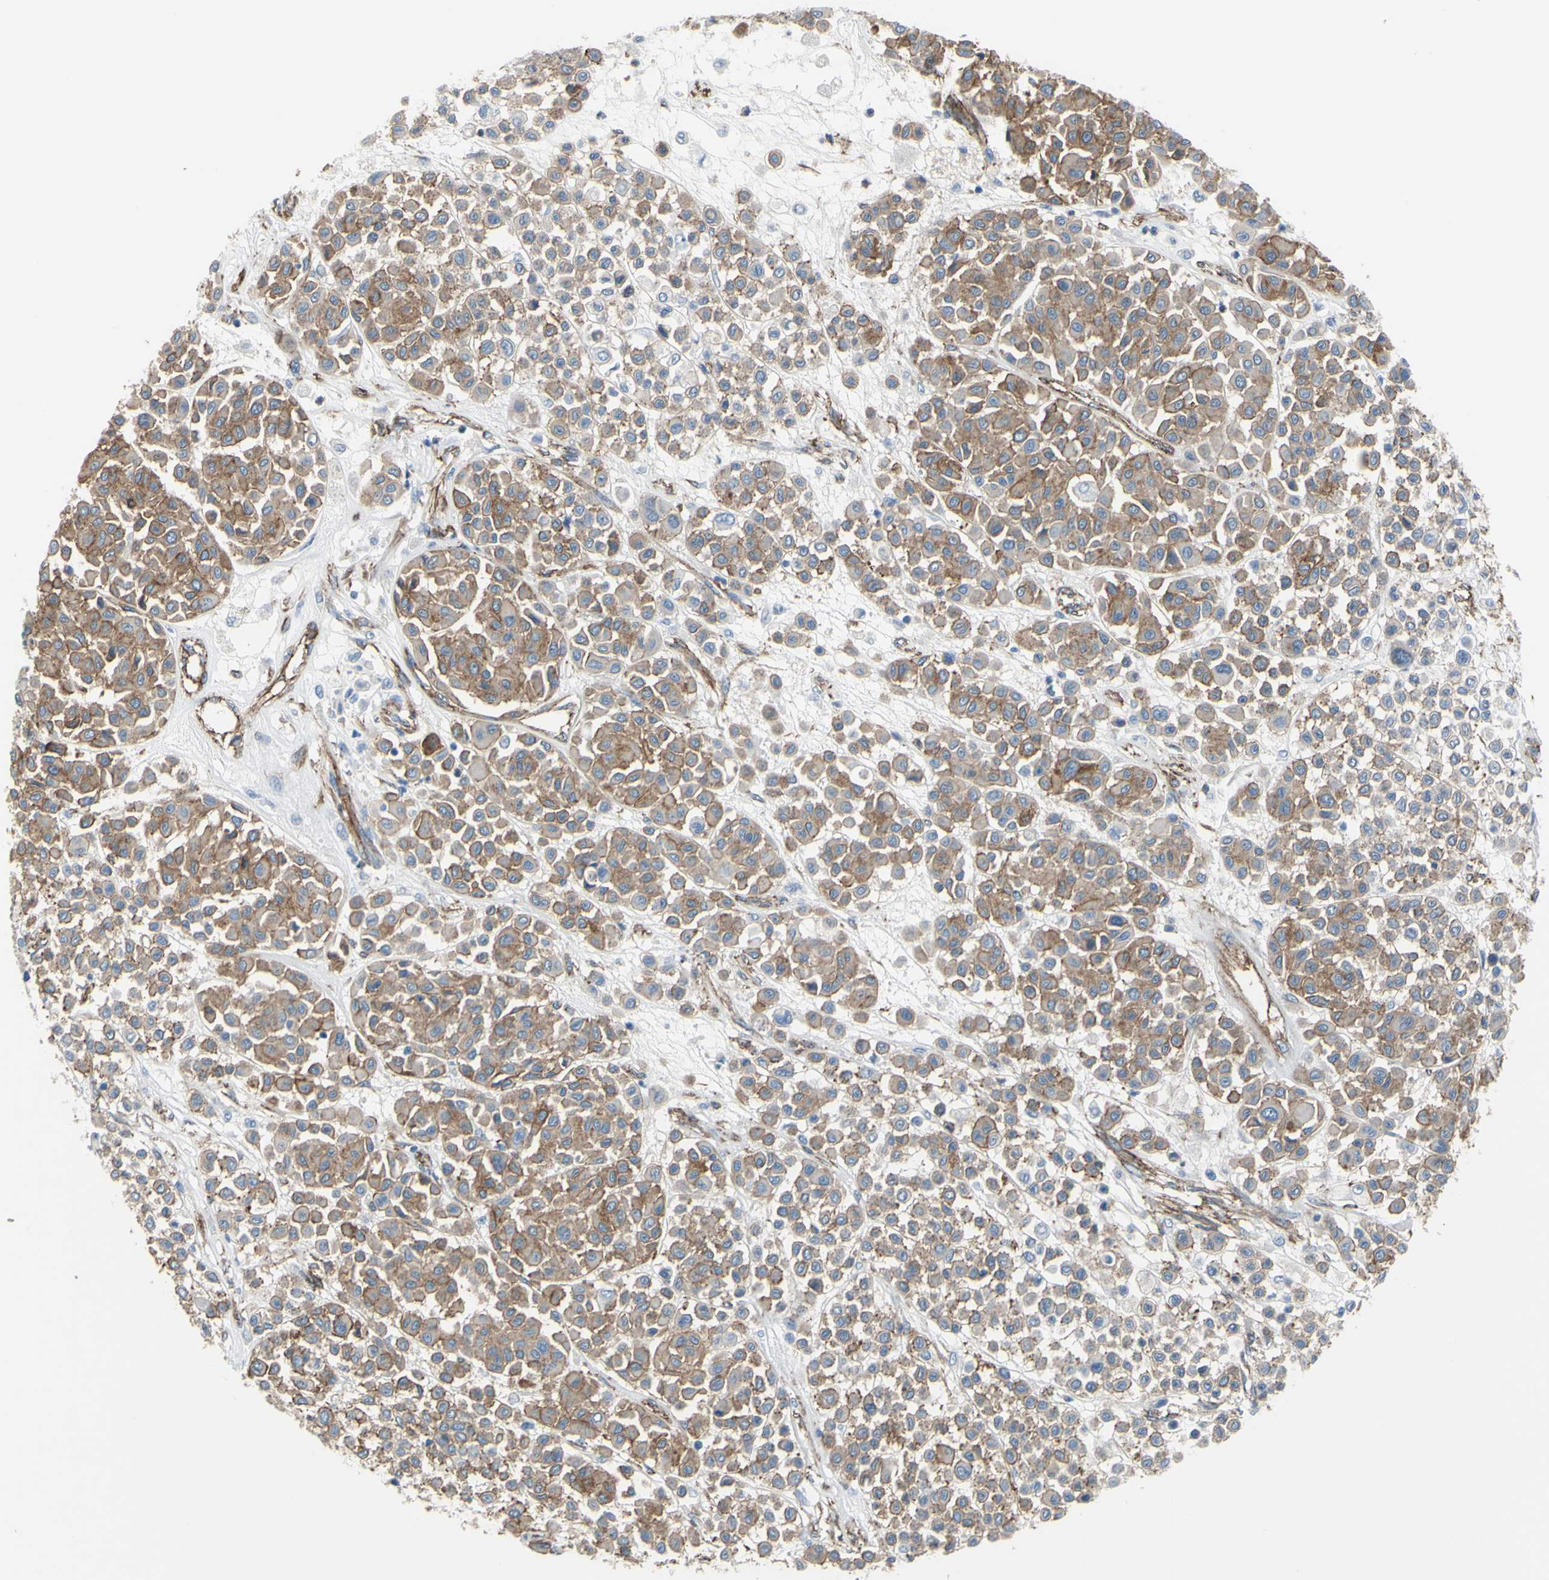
{"staining": {"intensity": "moderate", "quantity": ">75%", "location": "cytoplasmic/membranous"}, "tissue": "melanoma", "cell_type": "Tumor cells", "image_type": "cancer", "snomed": [{"axis": "morphology", "description": "Malignant melanoma, Metastatic site"}, {"axis": "topography", "description": "Soft tissue"}], "caption": "IHC of human melanoma demonstrates medium levels of moderate cytoplasmic/membranous expression in approximately >75% of tumor cells.", "gene": "TPBG", "patient": {"sex": "male", "age": 41}}